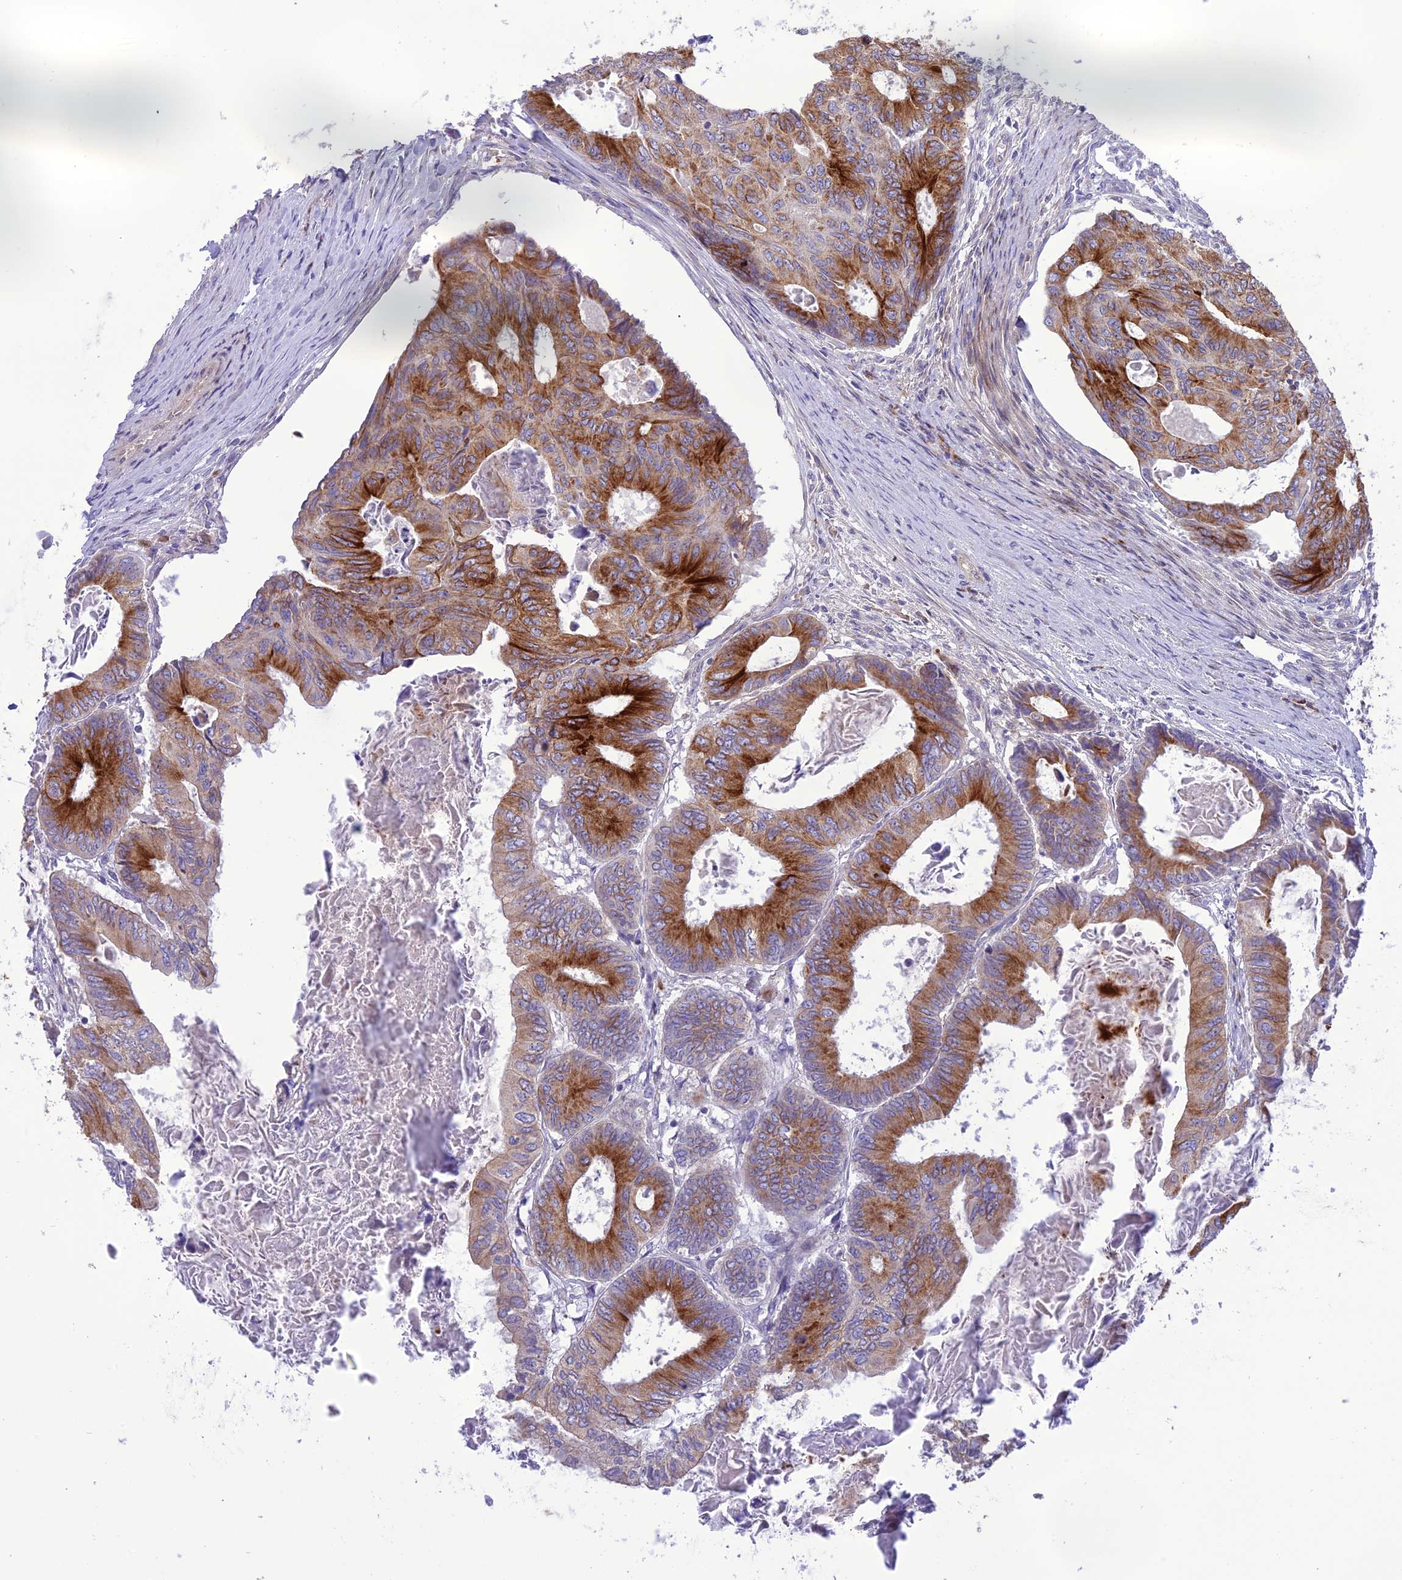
{"staining": {"intensity": "strong", "quantity": ">75%", "location": "cytoplasmic/membranous"}, "tissue": "colorectal cancer", "cell_type": "Tumor cells", "image_type": "cancer", "snomed": [{"axis": "morphology", "description": "Adenocarcinoma, NOS"}, {"axis": "topography", "description": "Colon"}], "caption": "Immunohistochemical staining of colorectal cancer demonstrates high levels of strong cytoplasmic/membranous protein staining in approximately >75% of tumor cells.", "gene": "JMY", "patient": {"sex": "male", "age": 85}}